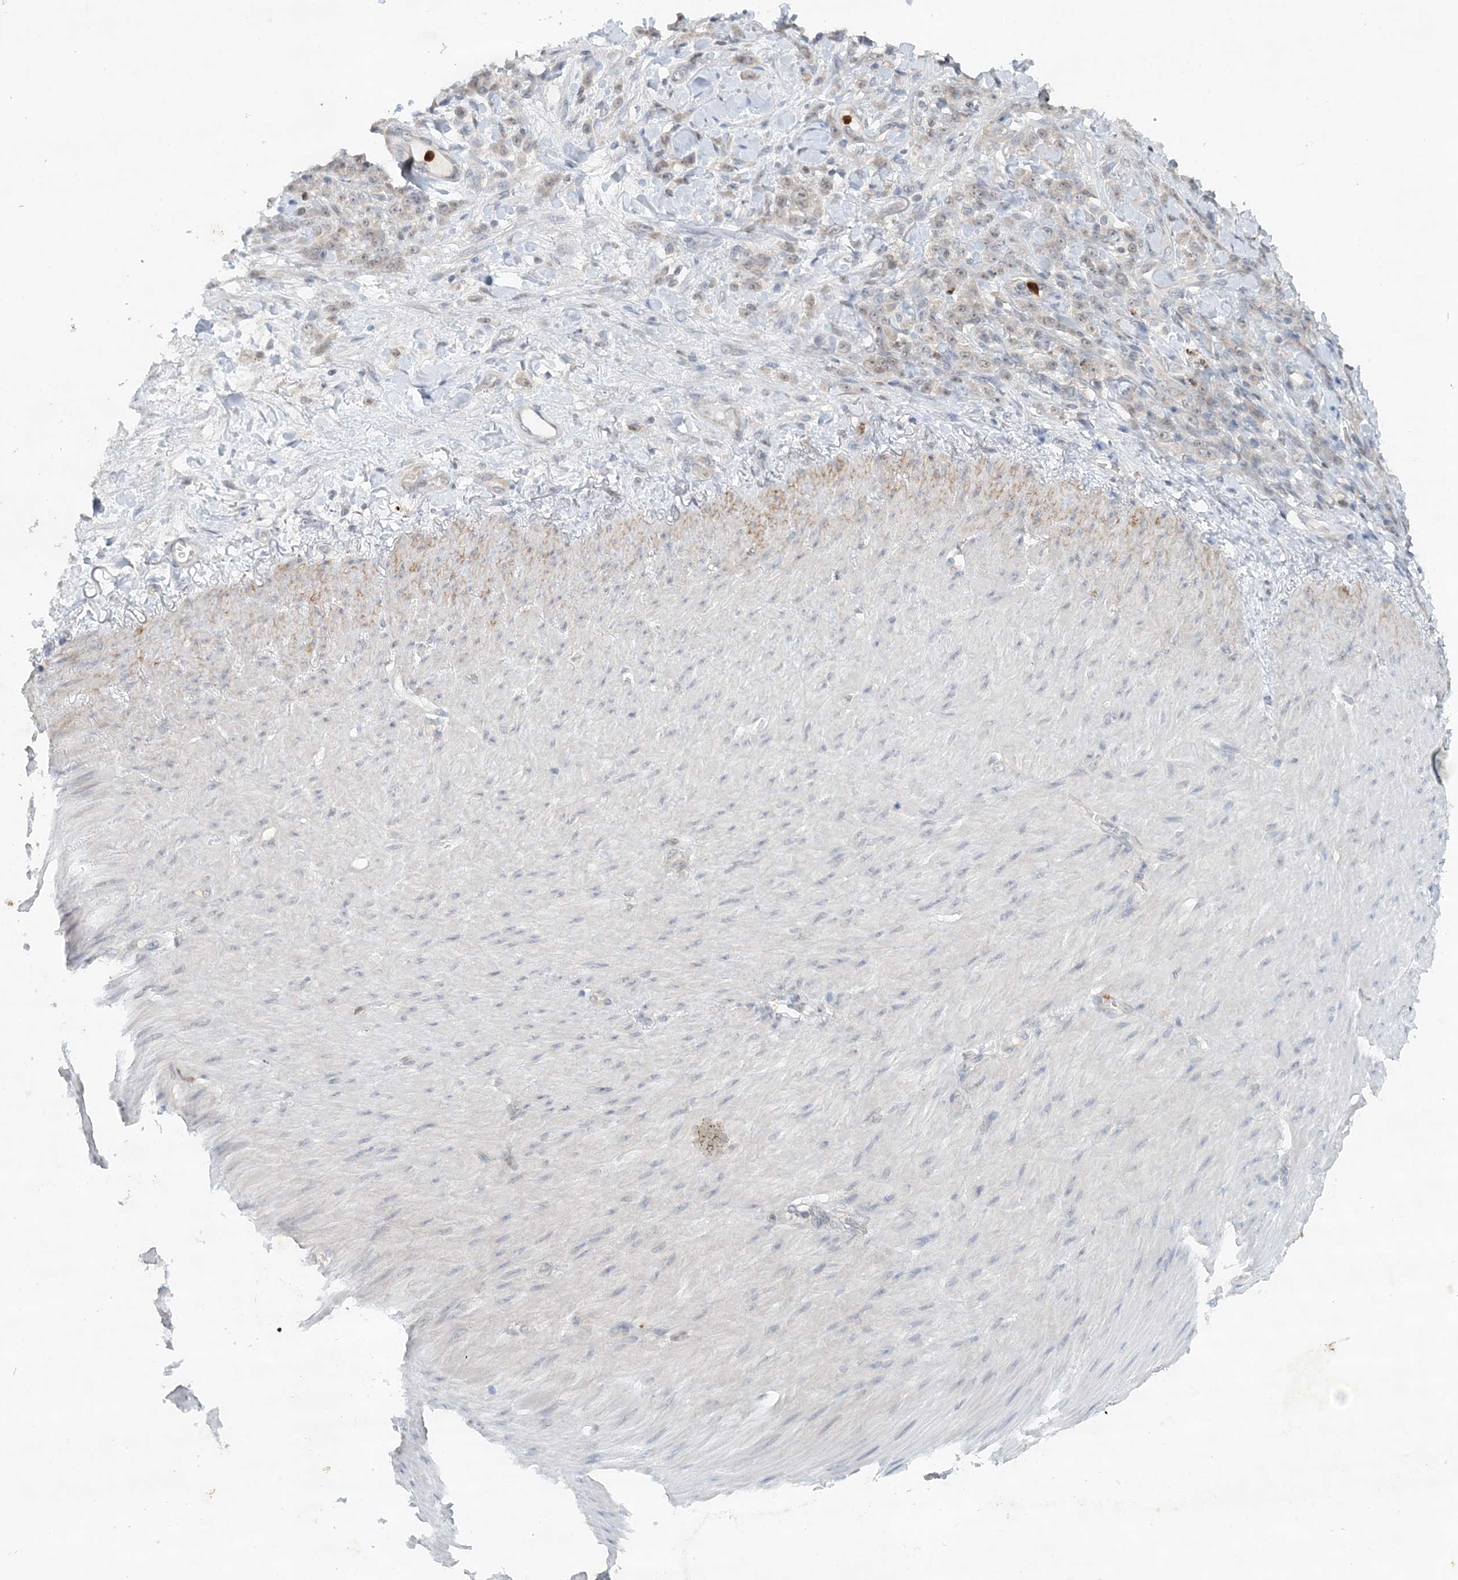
{"staining": {"intensity": "negative", "quantity": "none", "location": "none"}, "tissue": "stomach cancer", "cell_type": "Tumor cells", "image_type": "cancer", "snomed": [{"axis": "morphology", "description": "Normal tissue, NOS"}, {"axis": "morphology", "description": "Adenocarcinoma, NOS"}, {"axis": "topography", "description": "Stomach"}], "caption": "IHC photomicrograph of neoplastic tissue: stomach adenocarcinoma stained with DAB (3,3'-diaminobenzidine) reveals no significant protein staining in tumor cells.", "gene": "NUP54", "patient": {"sex": "male", "age": 82}}